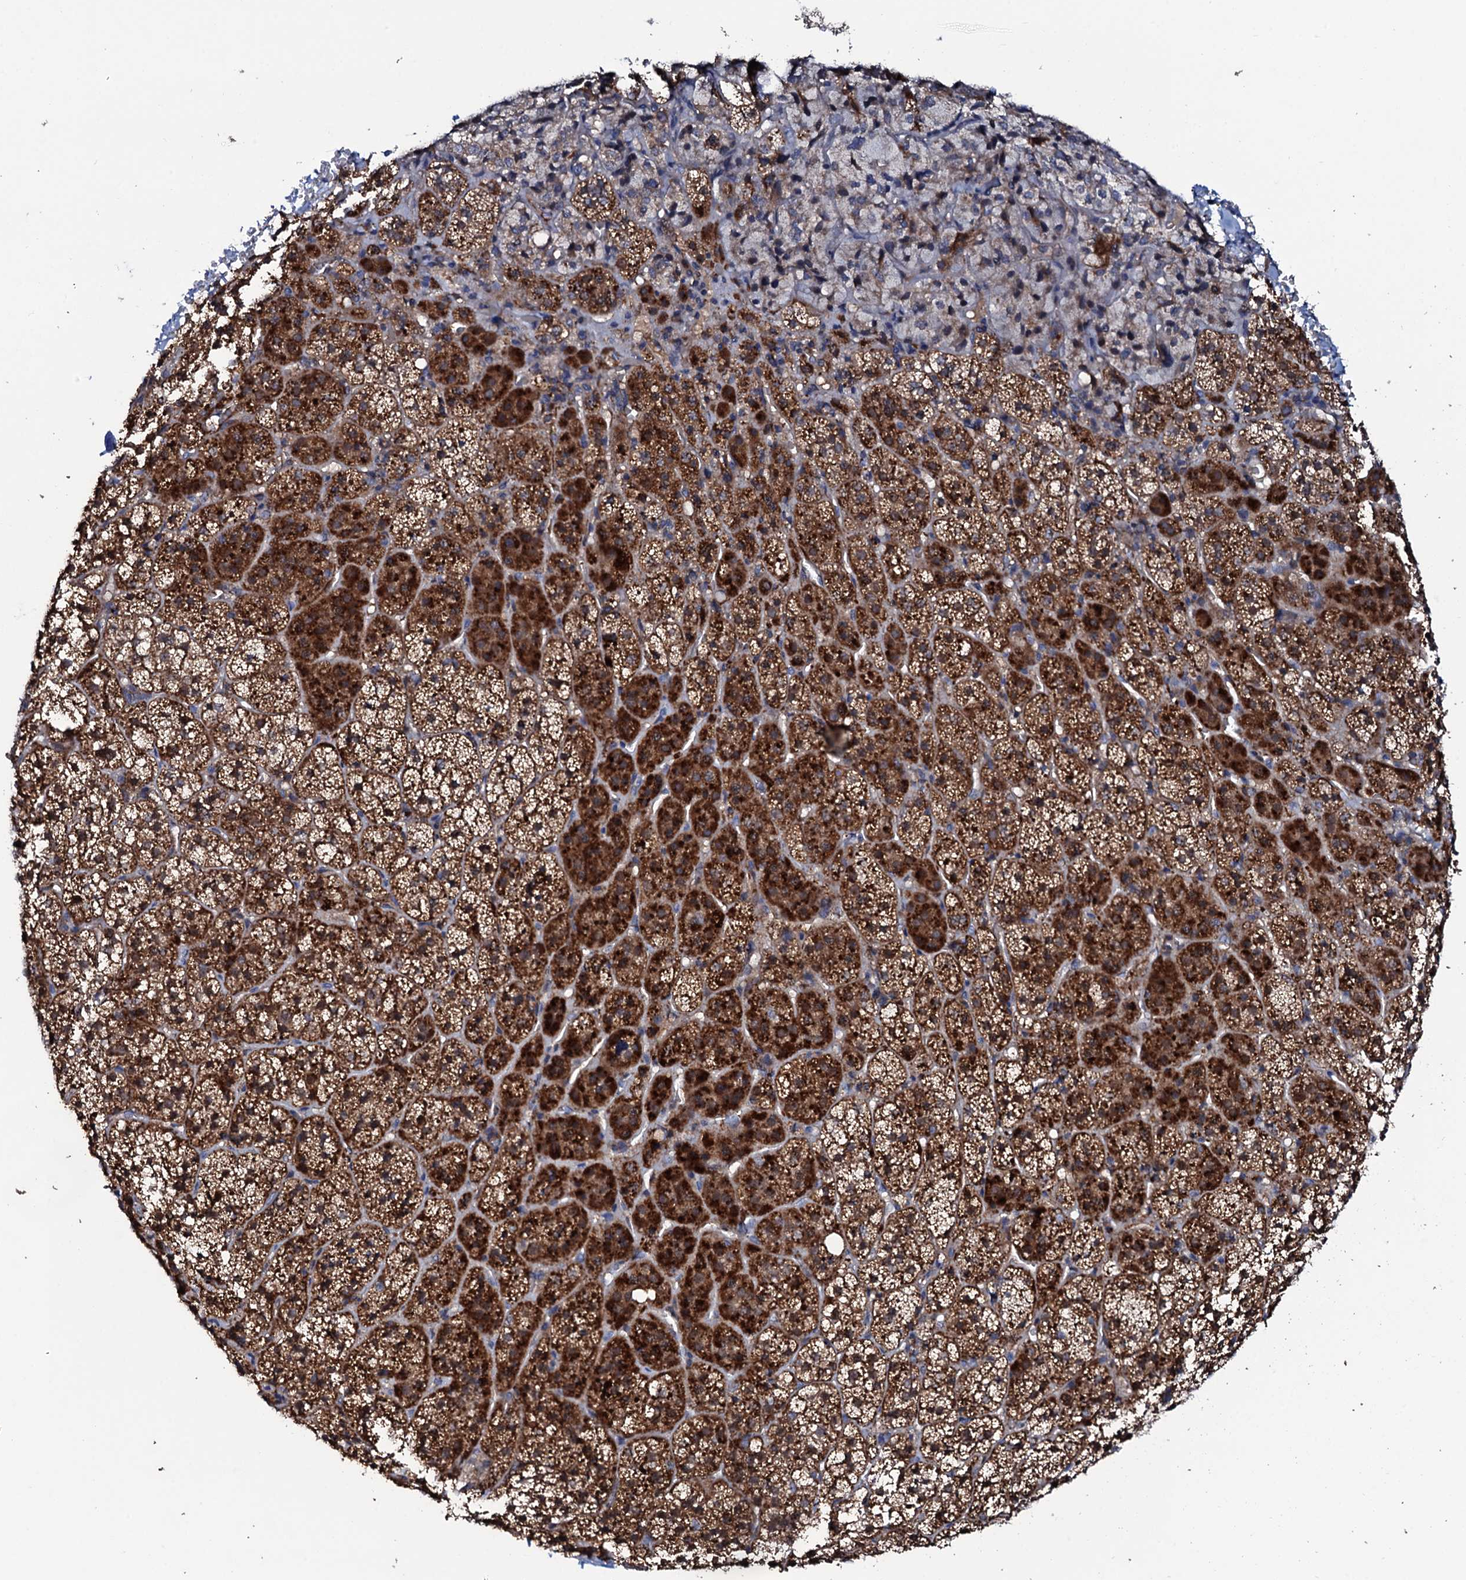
{"staining": {"intensity": "strong", "quantity": ">75%", "location": "cytoplasmic/membranous"}, "tissue": "adrenal gland", "cell_type": "Glandular cells", "image_type": "normal", "snomed": [{"axis": "morphology", "description": "Normal tissue, NOS"}, {"axis": "topography", "description": "Adrenal gland"}], "caption": "Glandular cells reveal high levels of strong cytoplasmic/membranous expression in approximately >75% of cells in benign human adrenal gland. (Brightfield microscopy of DAB IHC at high magnification).", "gene": "PPP1R3D", "patient": {"sex": "female", "age": 44}}